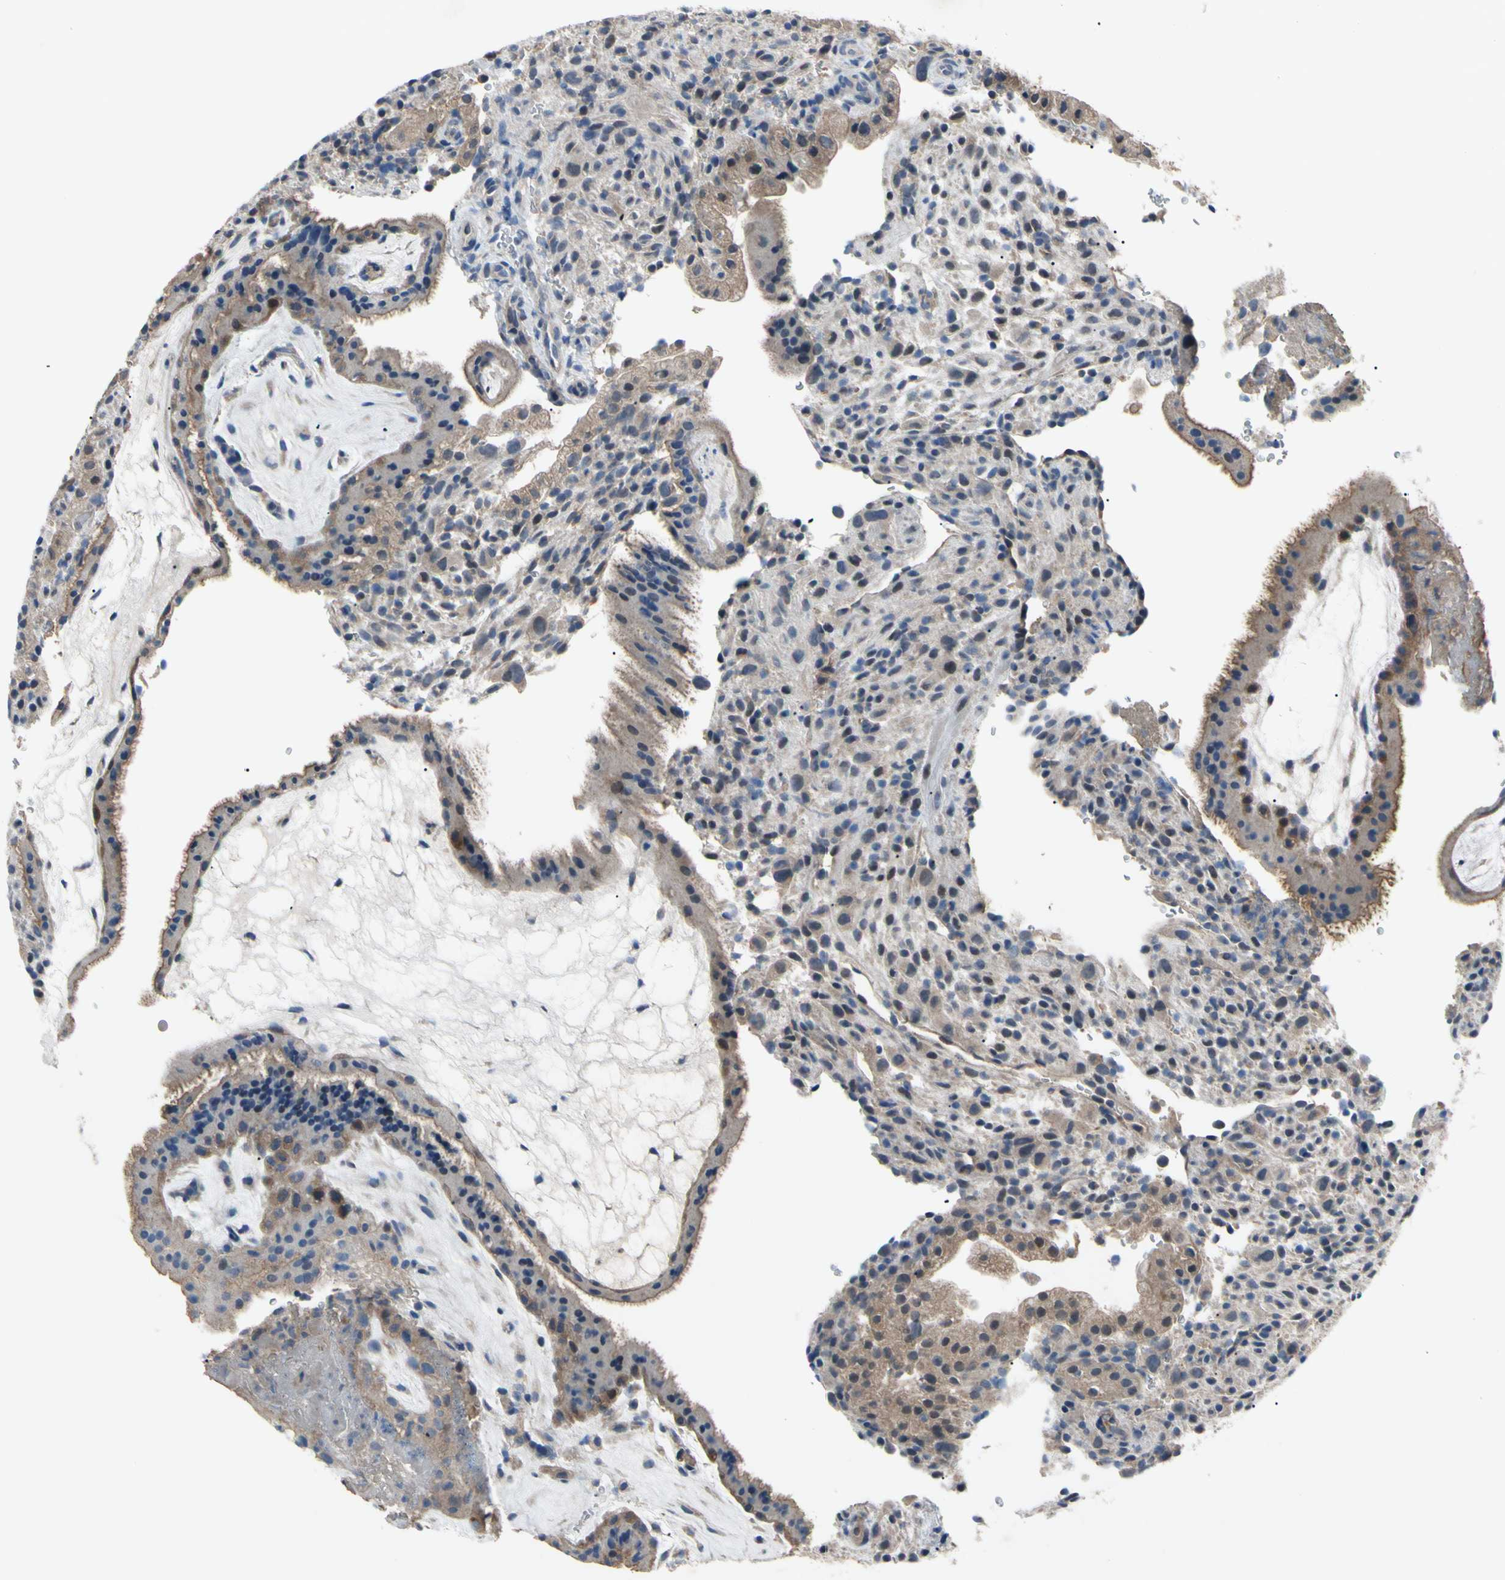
{"staining": {"intensity": "moderate", "quantity": ">75%", "location": "cytoplasmic/membranous"}, "tissue": "placenta", "cell_type": "Trophoblastic cells", "image_type": "normal", "snomed": [{"axis": "morphology", "description": "Normal tissue, NOS"}, {"axis": "topography", "description": "Placenta"}], "caption": "Moderate cytoplasmic/membranous protein expression is appreciated in about >75% of trophoblastic cells in placenta.", "gene": "HILPDA", "patient": {"sex": "female", "age": 19}}